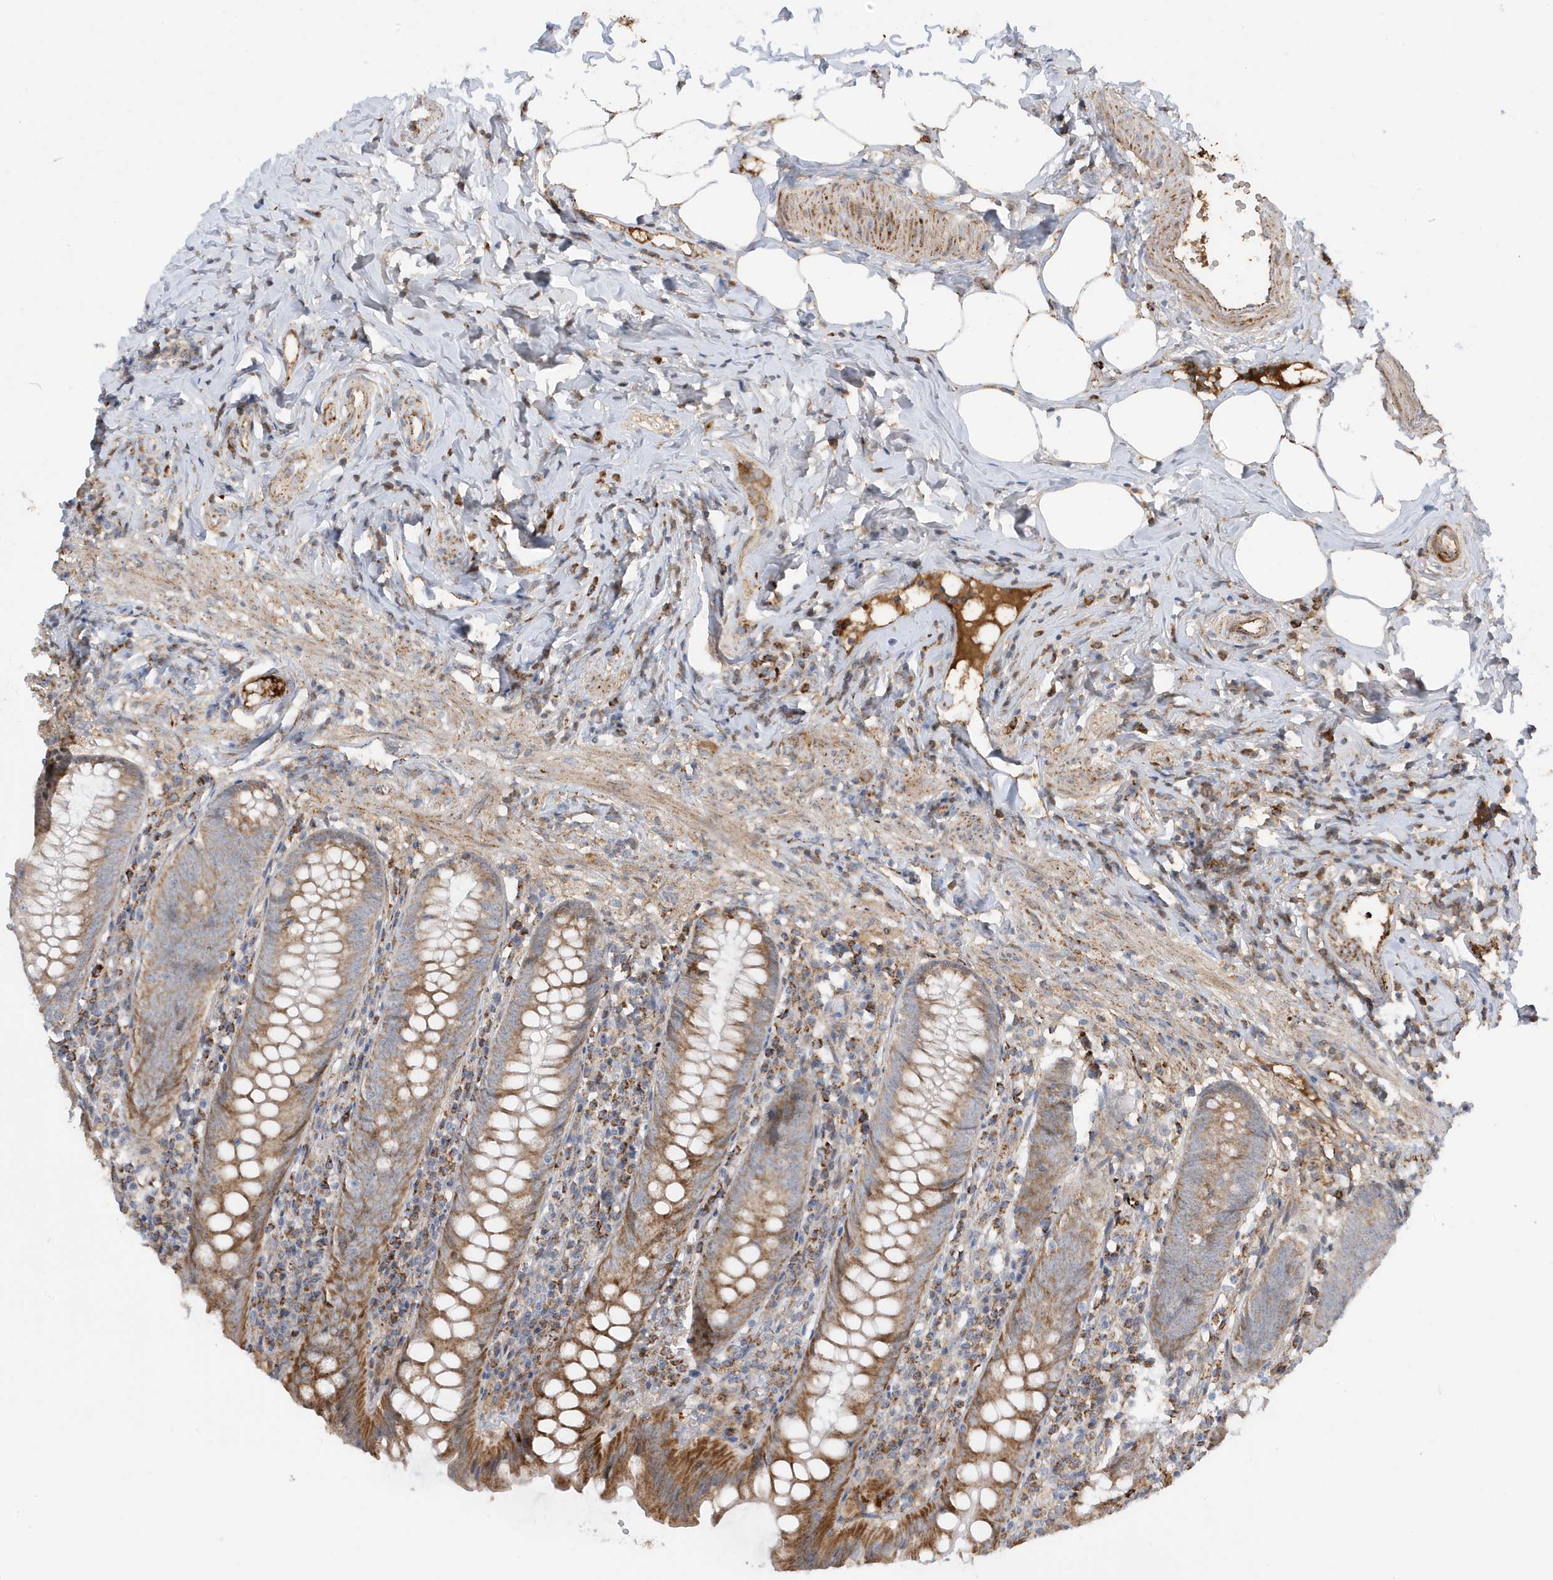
{"staining": {"intensity": "moderate", "quantity": ">75%", "location": "cytoplasmic/membranous"}, "tissue": "appendix", "cell_type": "Glandular cells", "image_type": "normal", "snomed": [{"axis": "morphology", "description": "Normal tissue, NOS"}, {"axis": "topography", "description": "Appendix"}], "caption": "Appendix stained with IHC shows moderate cytoplasmic/membranous positivity in about >75% of glandular cells.", "gene": "IFT57", "patient": {"sex": "female", "age": 54}}